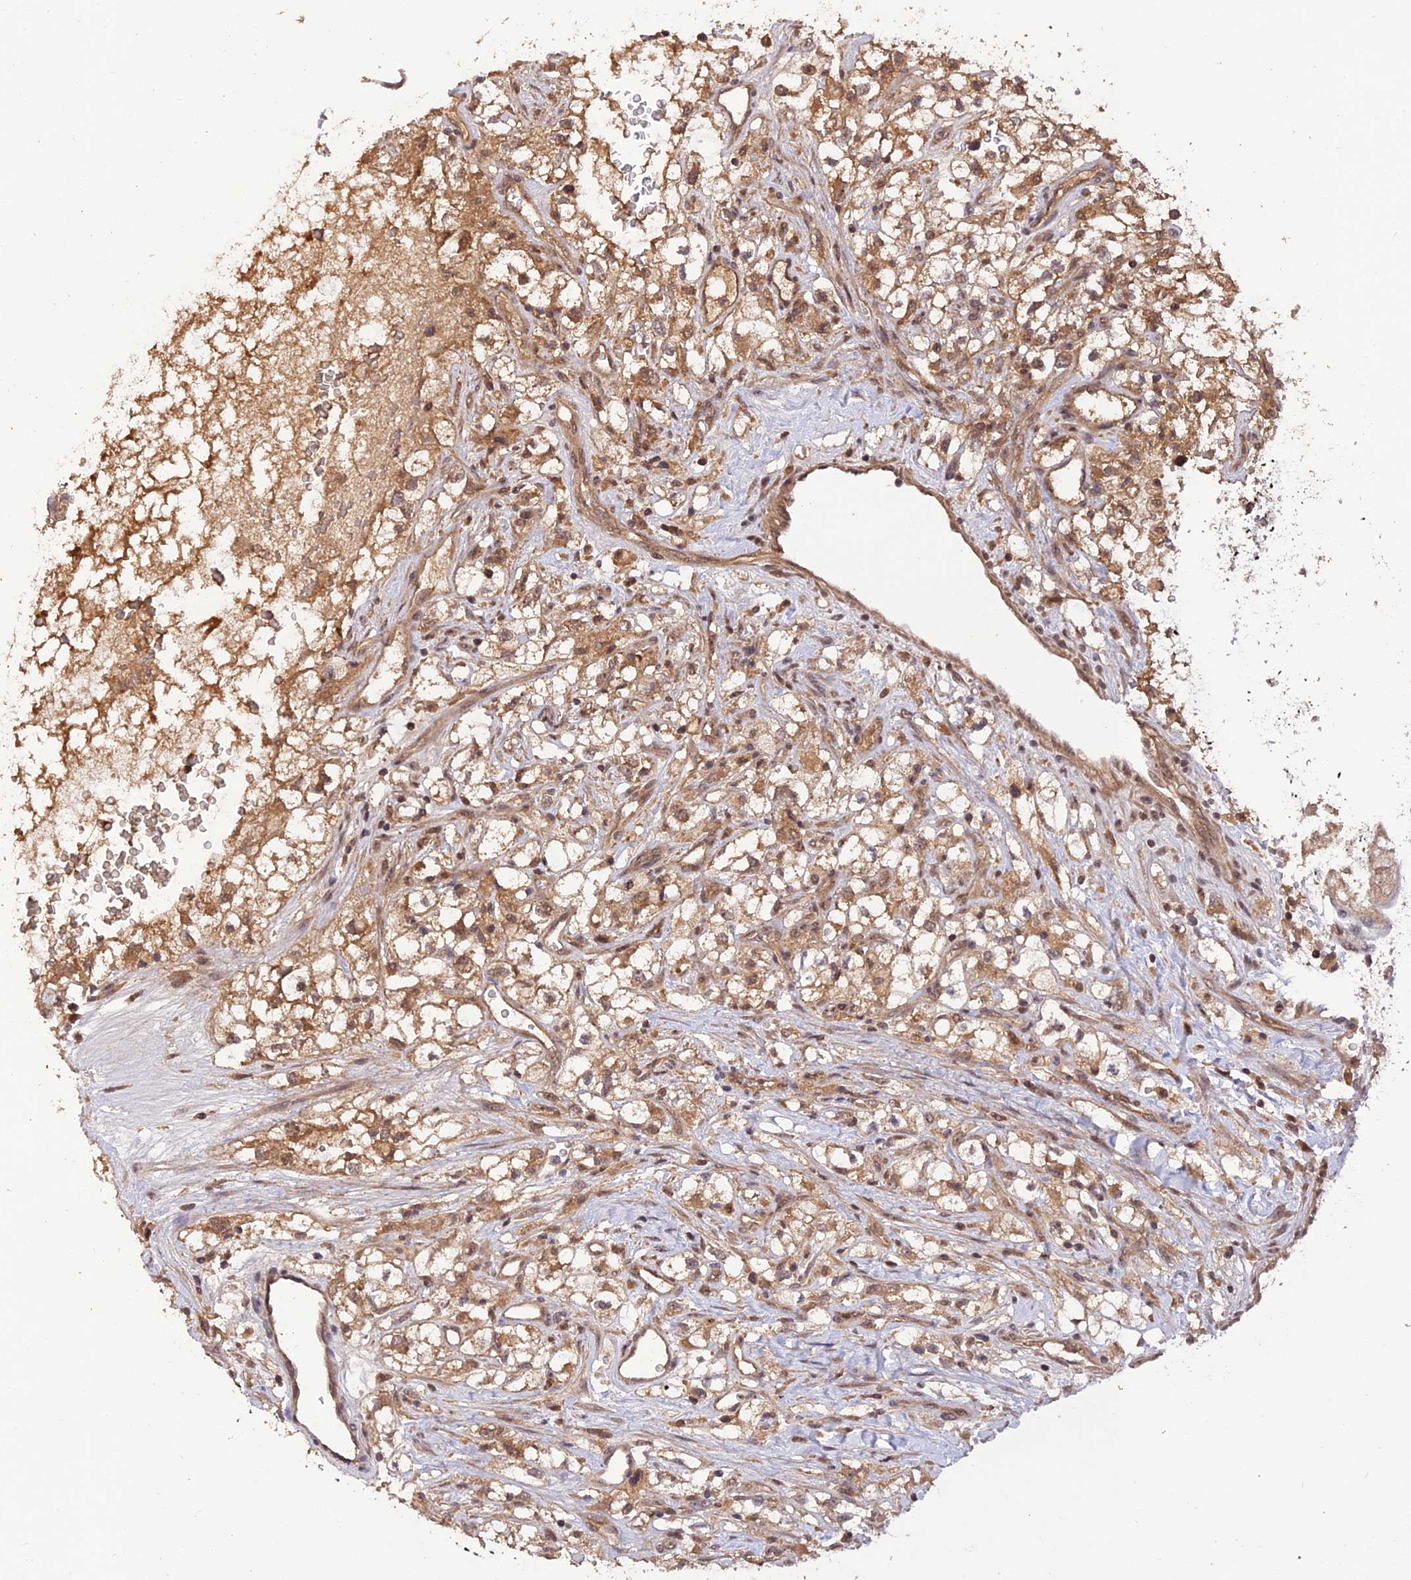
{"staining": {"intensity": "moderate", "quantity": ">75%", "location": "cytoplasmic/membranous,nuclear"}, "tissue": "renal cancer", "cell_type": "Tumor cells", "image_type": "cancer", "snomed": [{"axis": "morphology", "description": "Adenocarcinoma, NOS"}, {"axis": "topography", "description": "Kidney"}], "caption": "The photomicrograph exhibits immunohistochemical staining of renal cancer. There is moderate cytoplasmic/membranous and nuclear positivity is seen in about >75% of tumor cells.", "gene": "REV1", "patient": {"sex": "male", "age": 59}}